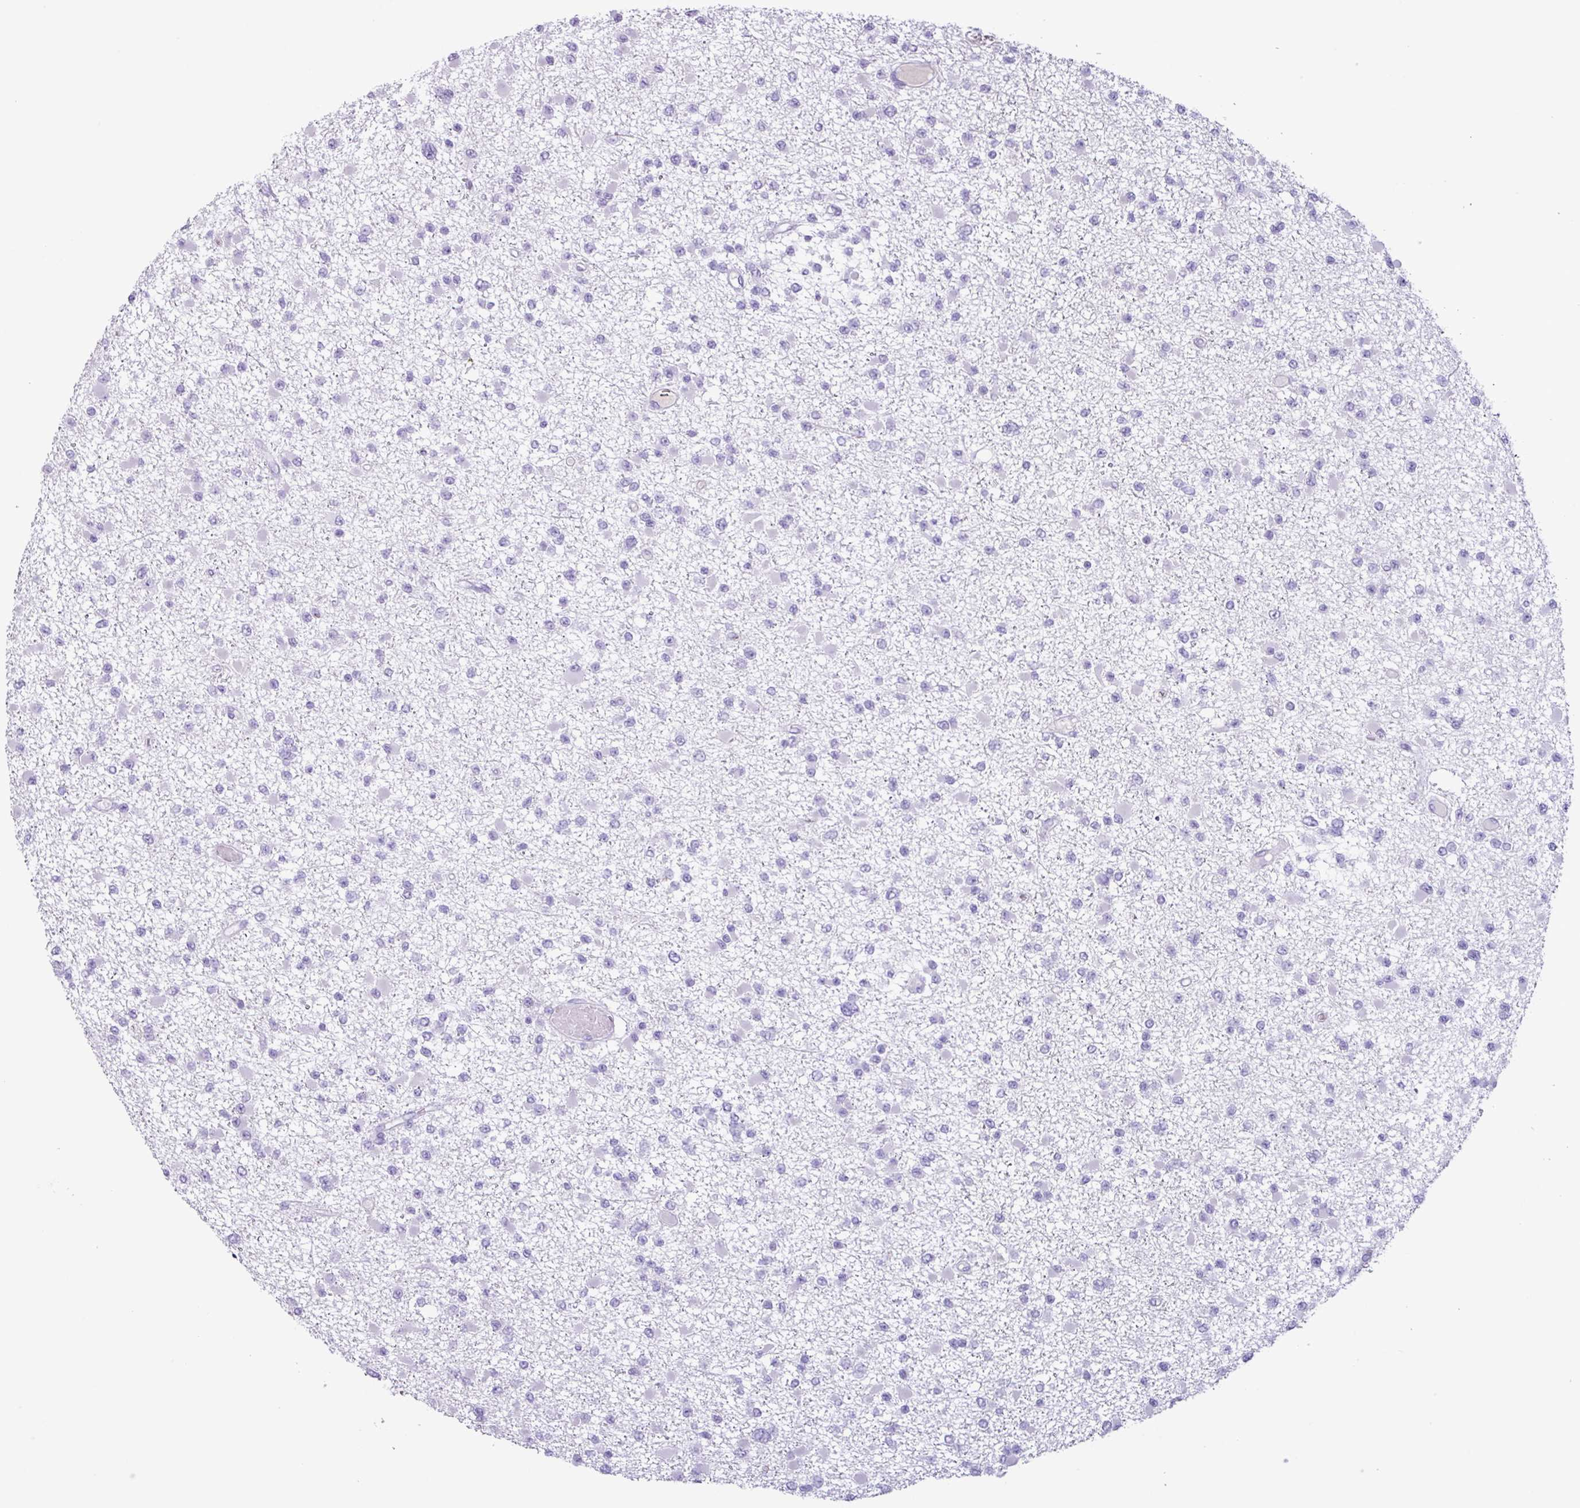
{"staining": {"intensity": "negative", "quantity": "none", "location": "none"}, "tissue": "glioma", "cell_type": "Tumor cells", "image_type": "cancer", "snomed": [{"axis": "morphology", "description": "Glioma, malignant, Low grade"}, {"axis": "topography", "description": "Brain"}], "caption": "This is an immunohistochemistry (IHC) histopathology image of human glioma. There is no staining in tumor cells.", "gene": "CYSTM1", "patient": {"sex": "female", "age": 22}}